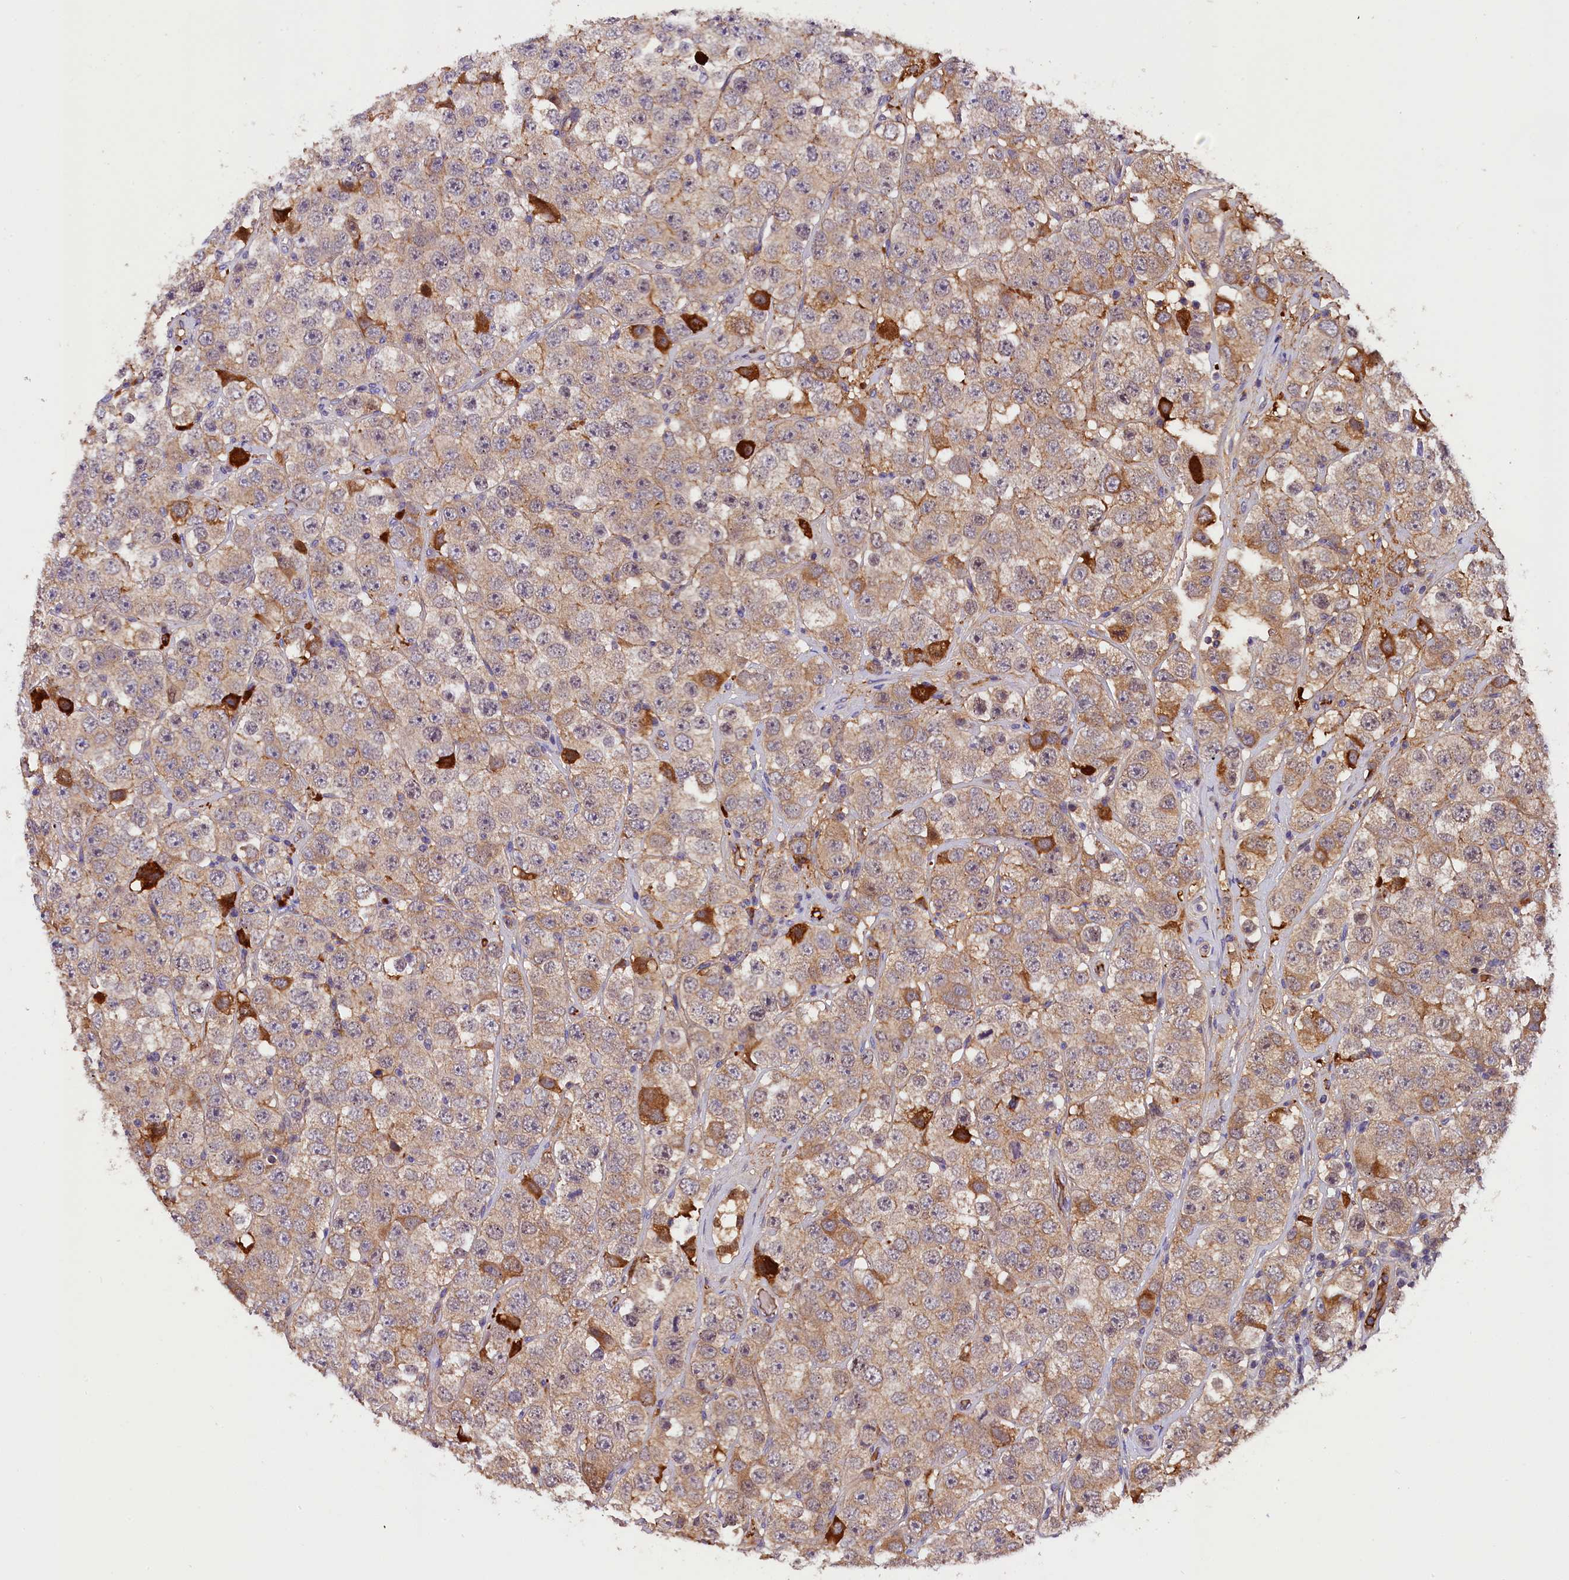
{"staining": {"intensity": "moderate", "quantity": "<25%", "location": "cytoplasmic/membranous"}, "tissue": "testis cancer", "cell_type": "Tumor cells", "image_type": "cancer", "snomed": [{"axis": "morphology", "description": "Seminoma, NOS"}, {"axis": "topography", "description": "Testis"}], "caption": "Immunohistochemistry (IHC) of human testis seminoma shows low levels of moderate cytoplasmic/membranous expression in approximately <25% of tumor cells.", "gene": "PHAF1", "patient": {"sex": "male", "age": 28}}